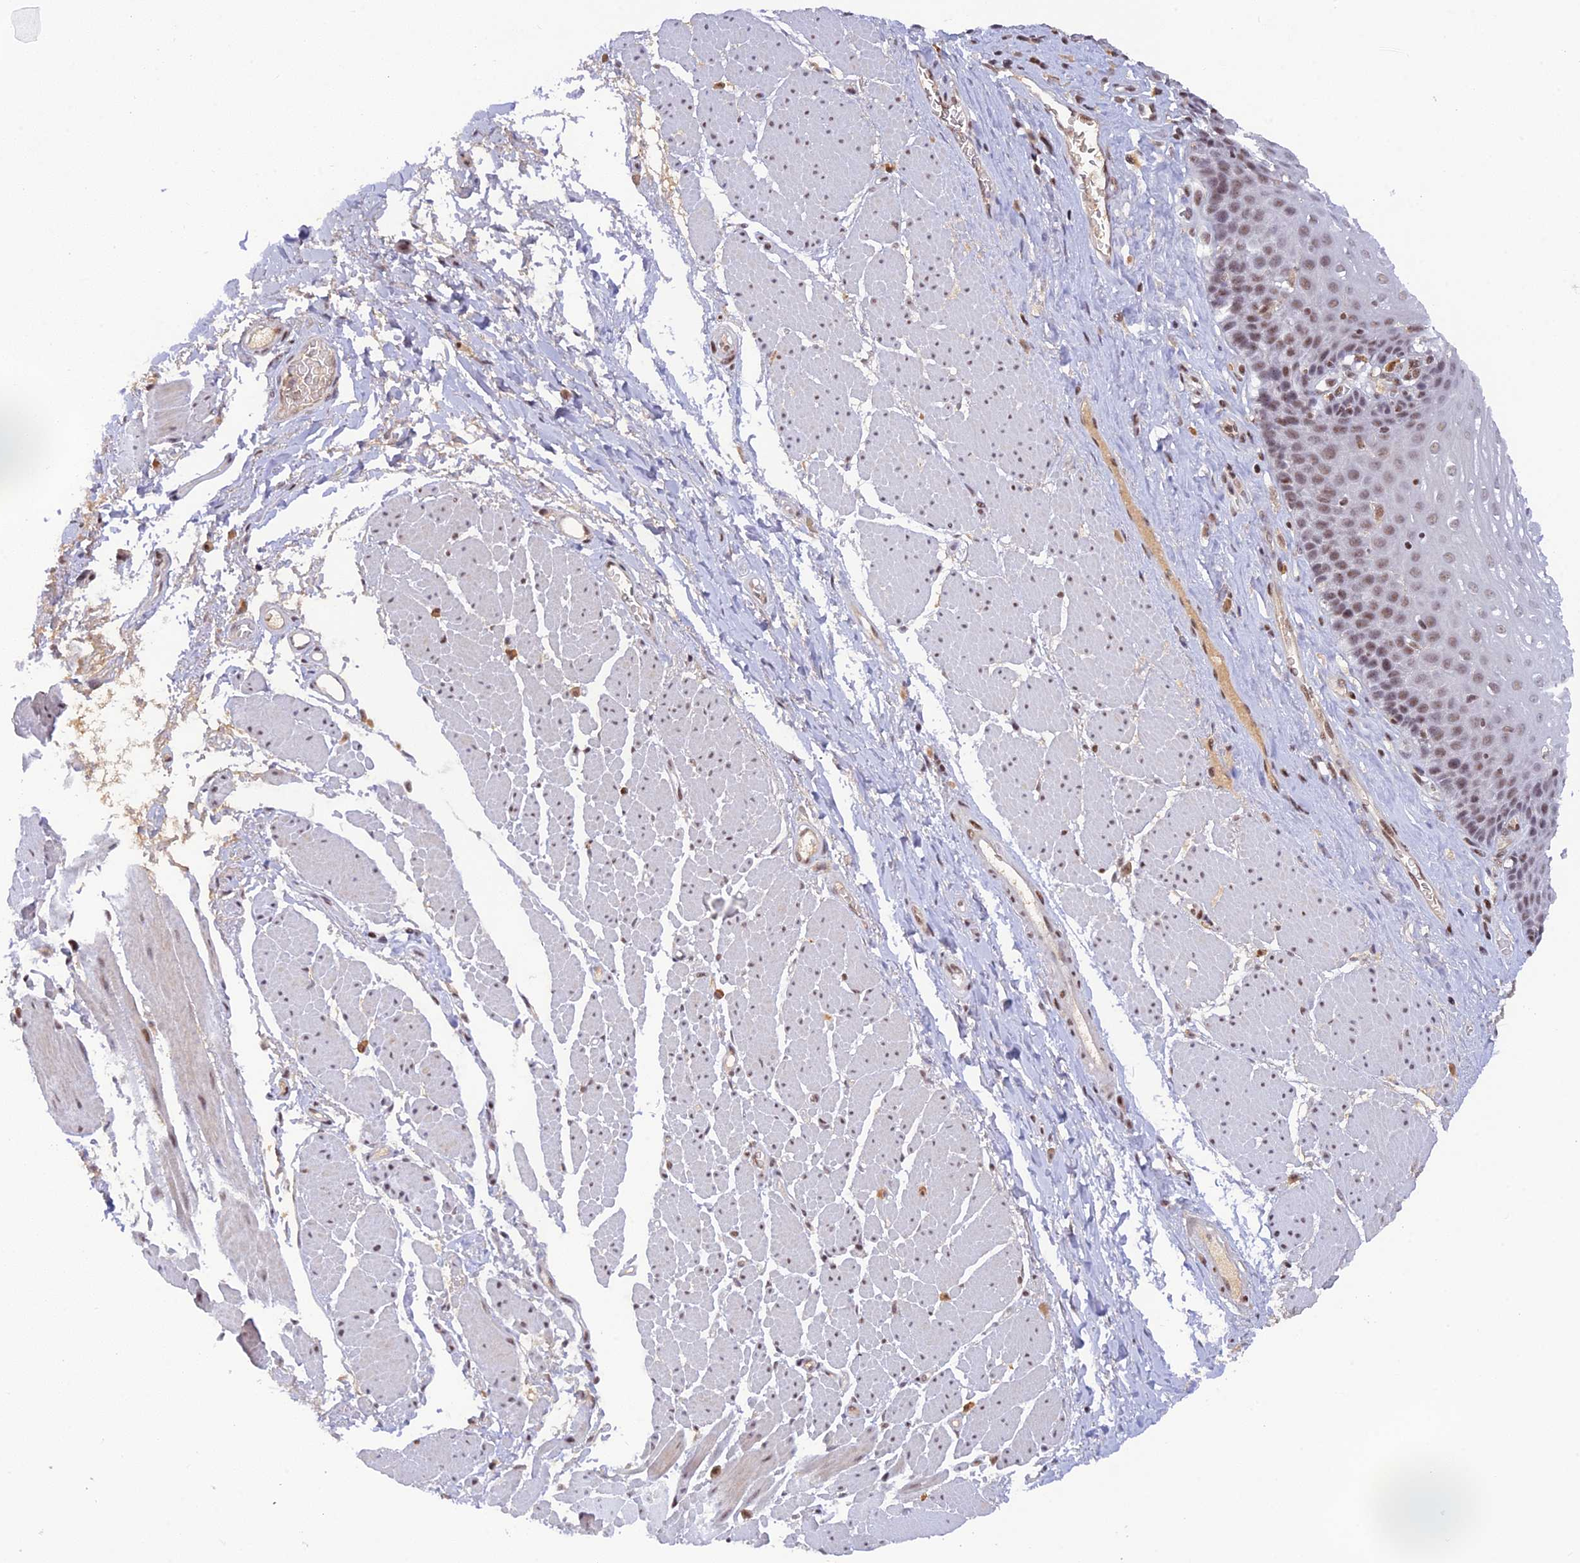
{"staining": {"intensity": "weak", "quantity": ">75%", "location": "nuclear"}, "tissue": "esophagus", "cell_type": "Squamous epithelial cells", "image_type": "normal", "snomed": [{"axis": "morphology", "description": "Normal tissue, NOS"}, {"axis": "topography", "description": "Esophagus"}], "caption": "Immunohistochemical staining of unremarkable esophagus demonstrates >75% levels of weak nuclear protein staining in approximately >75% of squamous epithelial cells. (DAB (3,3'-diaminobenzidine) IHC with brightfield microscopy, high magnification).", "gene": "THAP11", "patient": {"sex": "female", "age": 66}}